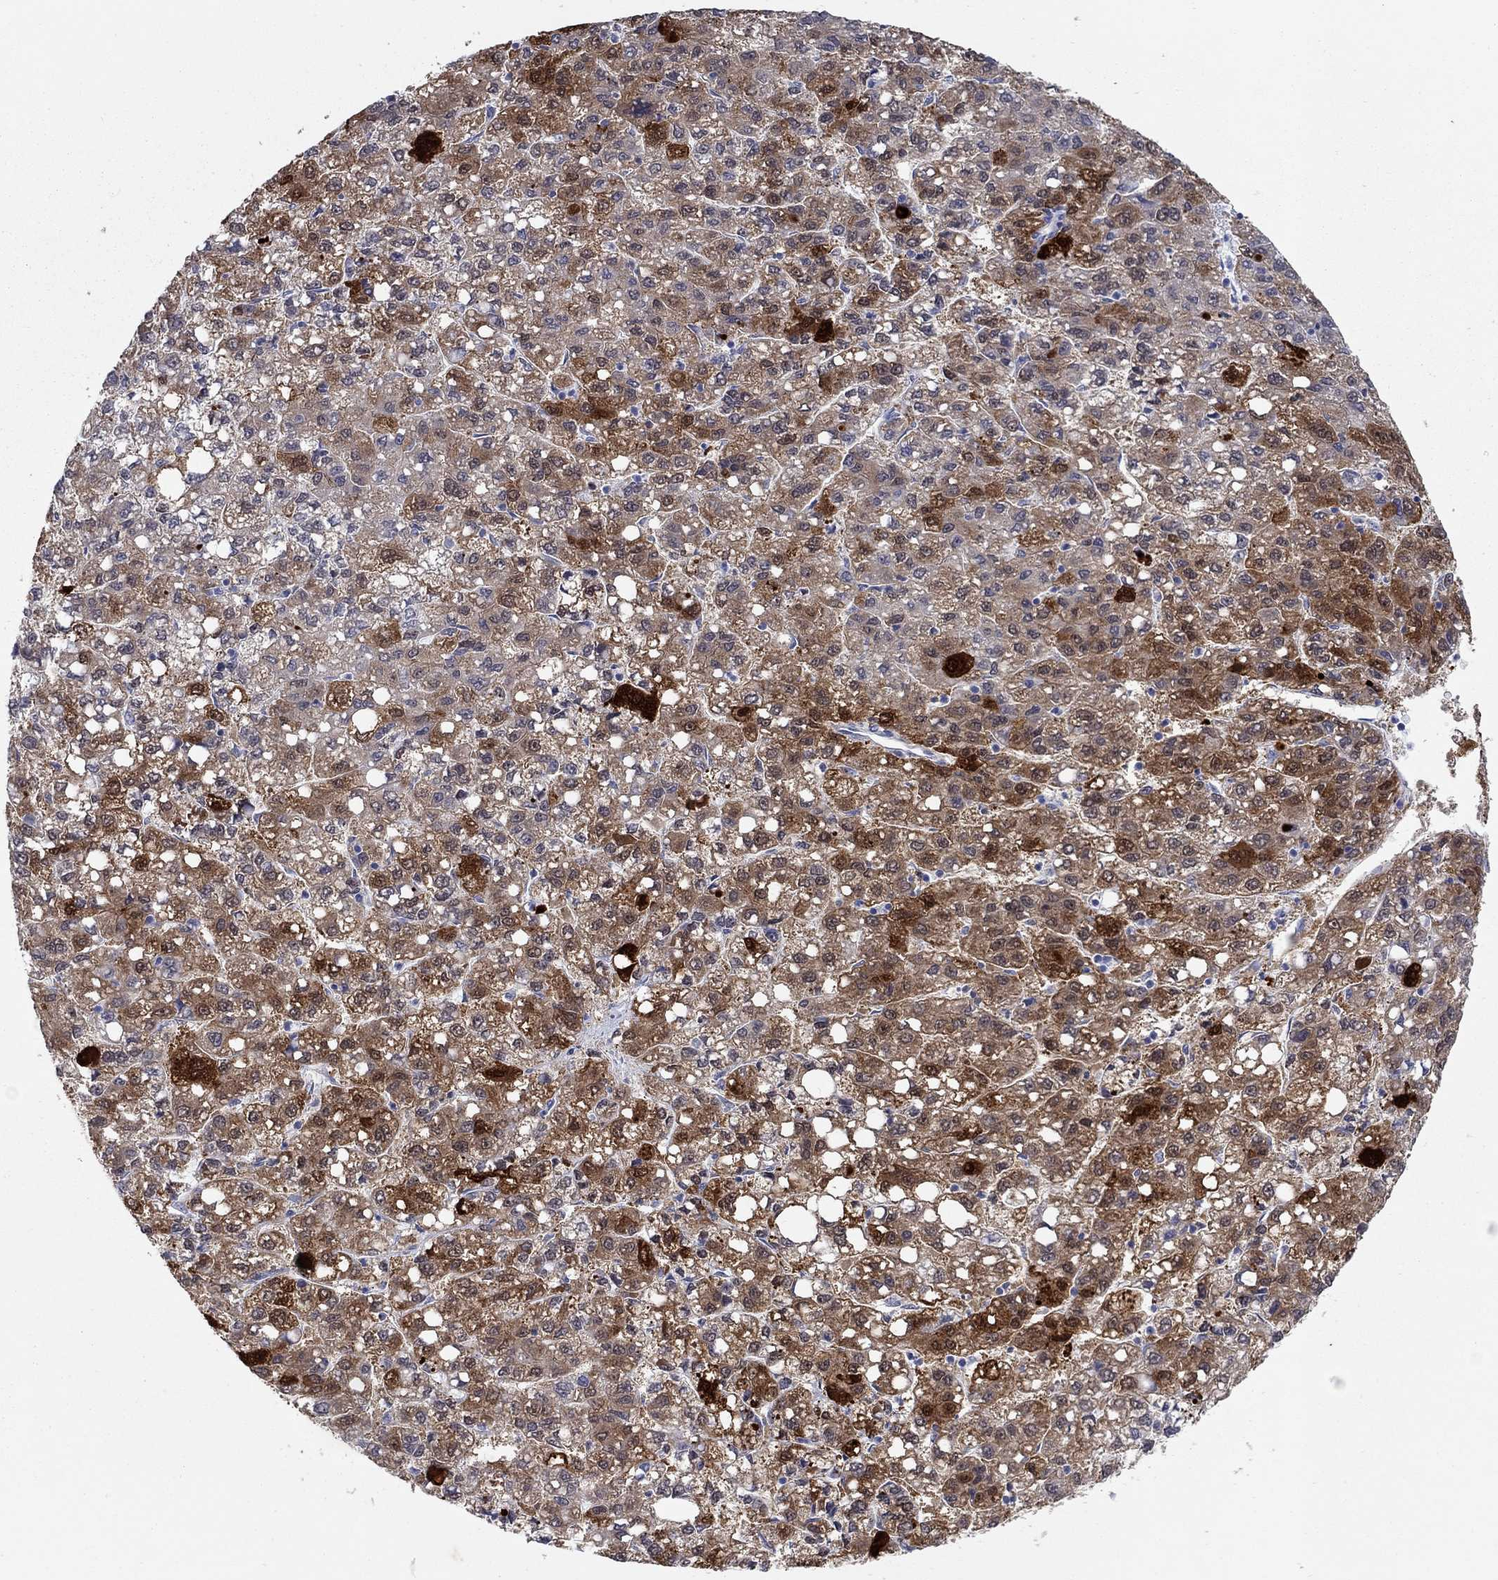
{"staining": {"intensity": "strong", "quantity": "<25%", "location": "cytoplasmic/membranous,nuclear"}, "tissue": "liver cancer", "cell_type": "Tumor cells", "image_type": "cancer", "snomed": [{"axis": "morphology", "description": "Carcinoma, Hepatocellular, NOS"}, {"axis": "topography", "description": "Liver"}], "caption": "Immunohistochemistry (IHC) histopathology image of human liver cancer stained for a protein (brown), which displays medium levels of strong cytoplasmic/membranous and nuclear positivity in approximately <25% of tumor cells.", "gene": "AKR1C2", "patient": {"sex": "female", "age": 82}}